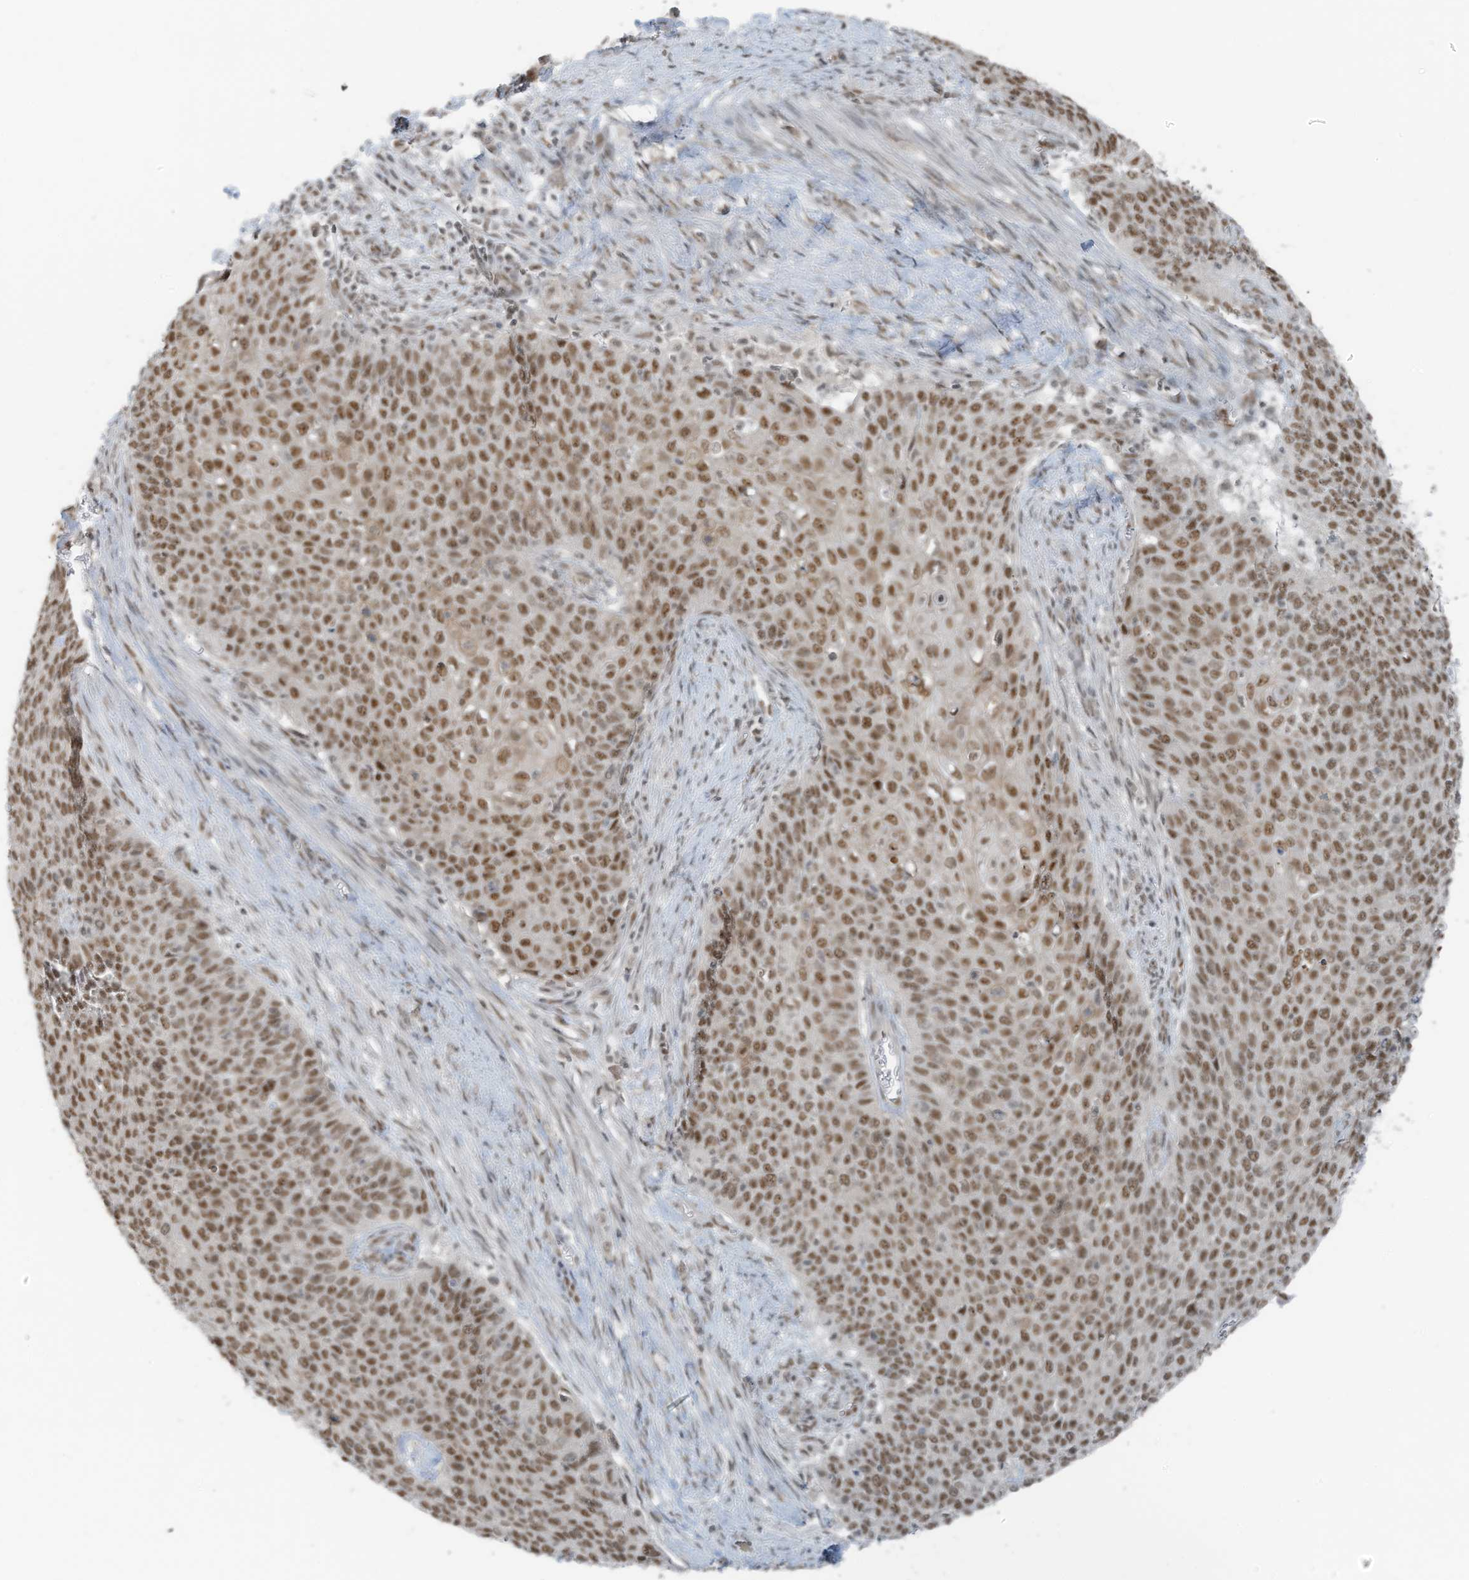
{"staining": {"intensity": "moderate", "quantity": ">75%", "location": "nuclear"}, "tissue": "cervical cancer", "cell_type": "Tumor cells", "image_type": "cancer", "snomed": [{"axis": "morphology", "description": "Squamous cell carcinoma, NOS"}, {"axis": "topography", "description": "Cervix"}], "caption": "This is an image of IHC staining of cervical cancer, which shows moderate expression in the nuclear of tumor cells.", "gene": "WRNIP1", "patient": {"sex": "female", "age": 39}}